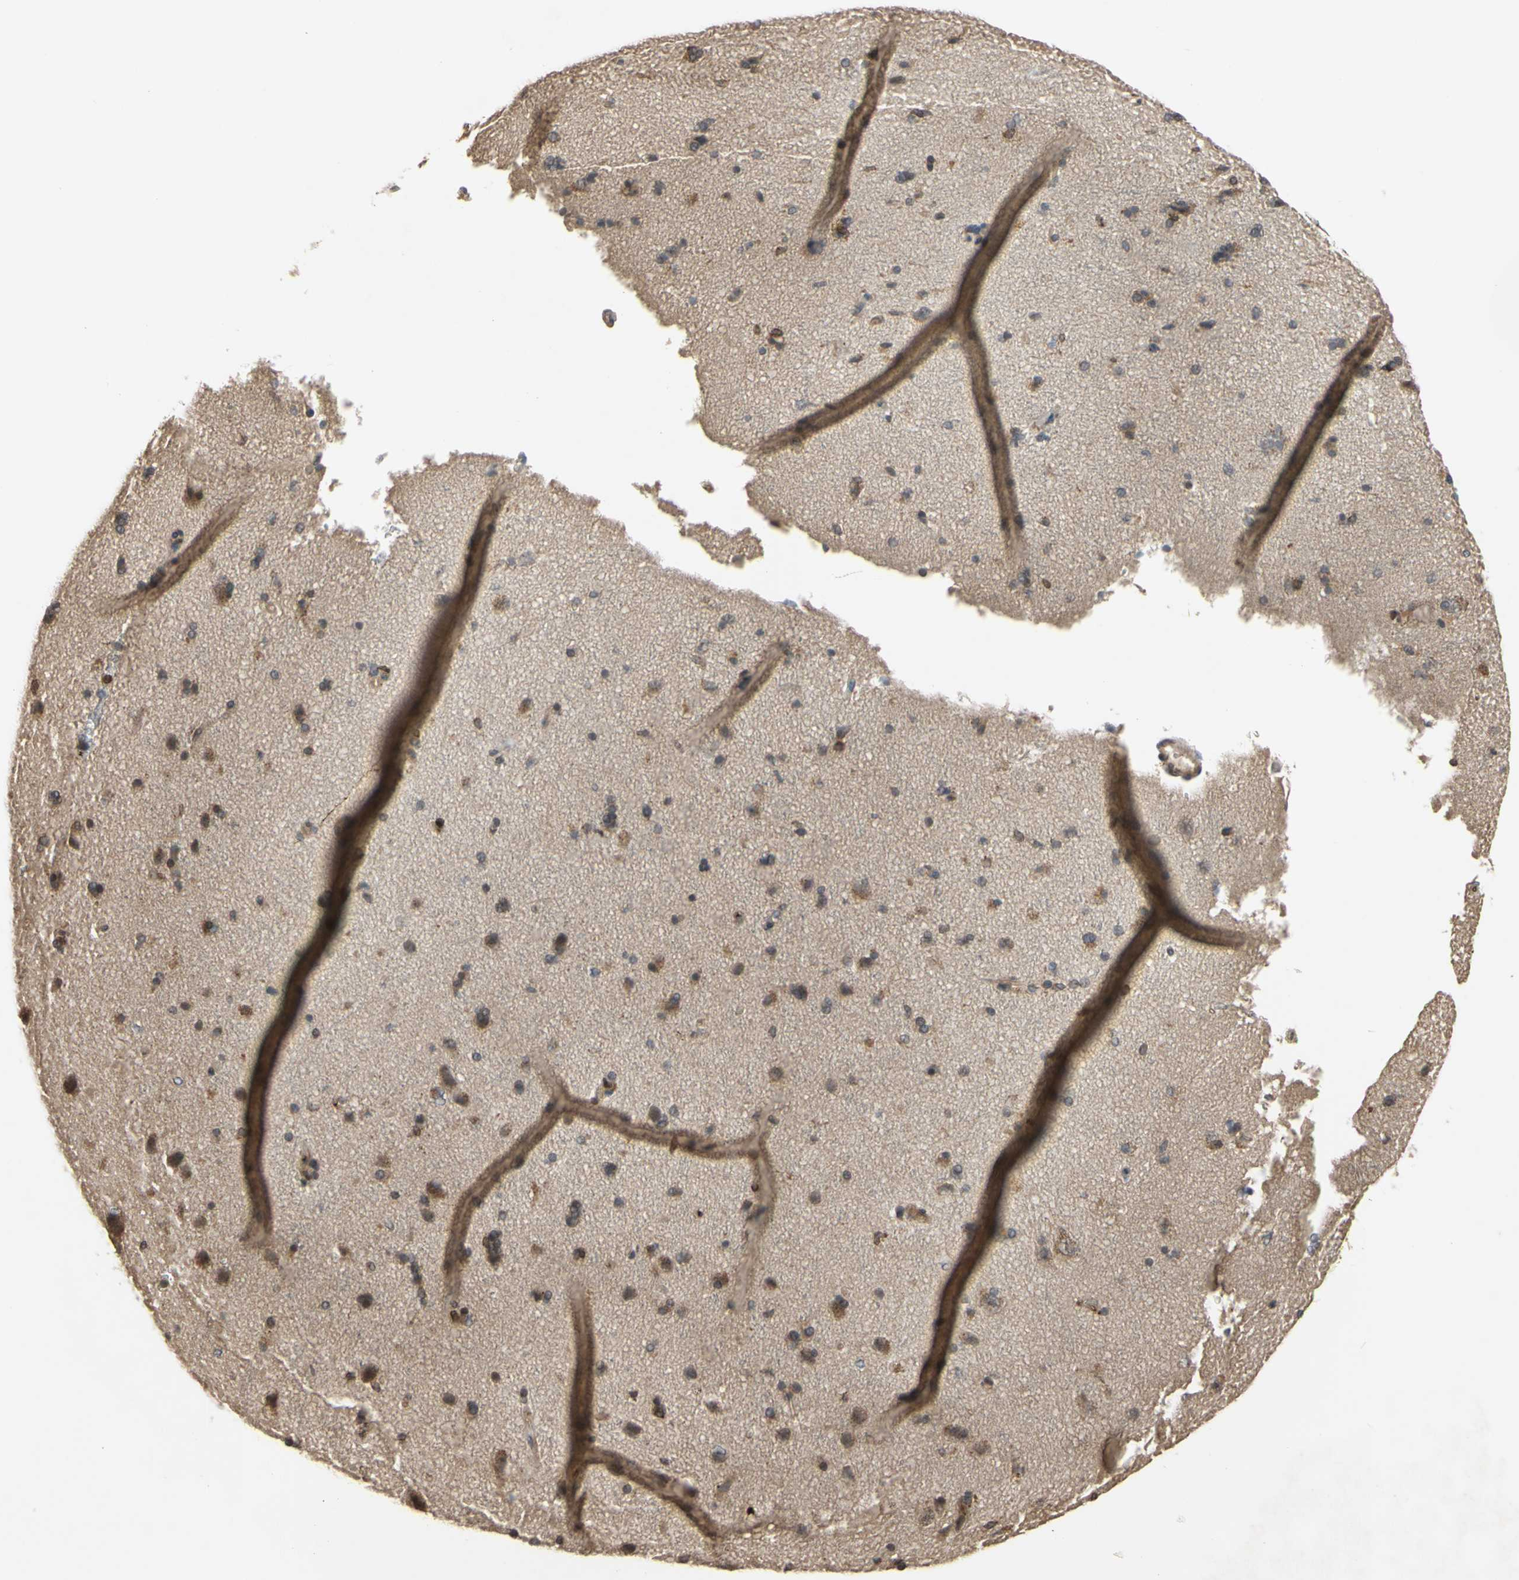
{"staining": {"intensity": "weak", "quantity": ">75%", "location": "cytoplasmic/membranous"}, "tissue": "cerebral cortex", "cell_type": "Endothelial cells", "image_type": "normal", "snomed": [{"axis": "morphology", "description": "Normal tissue, NOS"}, {"axis": "topography", "description": "Cerebral cortex"}], "caption": "Immunohistochemistry (IHC) of unremarkable human cerebral cortex exhibits low levels of weak cytoplasmic/membranous expression in approximately >75% of endothelial cells. The protein is stained brown, and the nuclei are stained in blue (DAB (3,3'-diaminobenzidine) IHC with brightfield microscopy, high magnification).", "gene": "PLXNA2", "patient": {"sex": "male", "age": 62}}